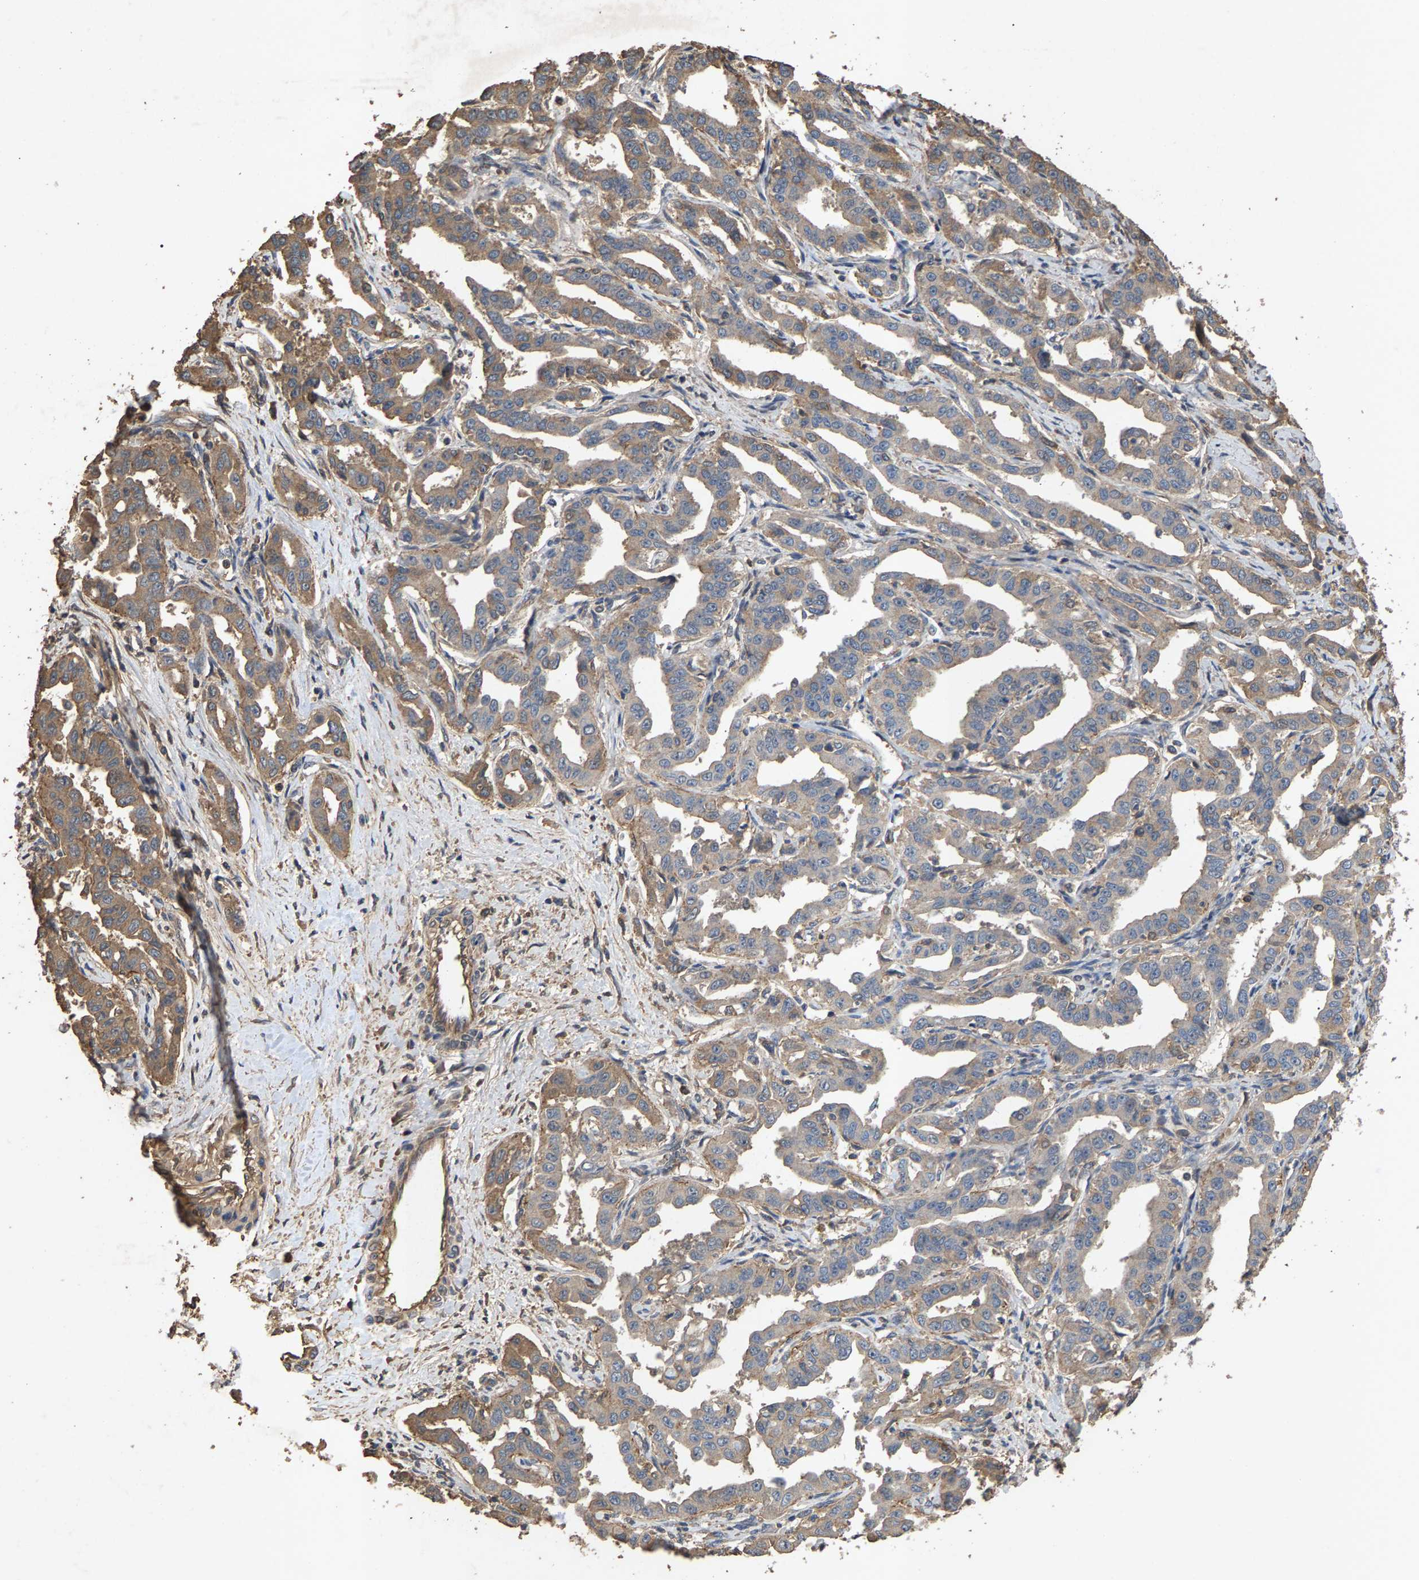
{"staining": {"intensity": "moderate", "quantity": "25%-75%", "location": "cytoplasmic/membranous"}, "tissue": "liver cancer", "cell_type": "Tumor cells", "image_type": "cancer", "snomed": [{"axis": "morphology", "description": "Cholangiocarcinoma"}, {"axis": "topography", "description": "Liver"}], "caption": "This histopathology image reveals immunohistochemistry staining of cholangiocarcinoma (liver), with medium moderate cytoplasmic/membranous positivity in about 25%-75% of tumor cells.", "gene": "HTRA3", "patient": {"sex": "male", "age": 59}}